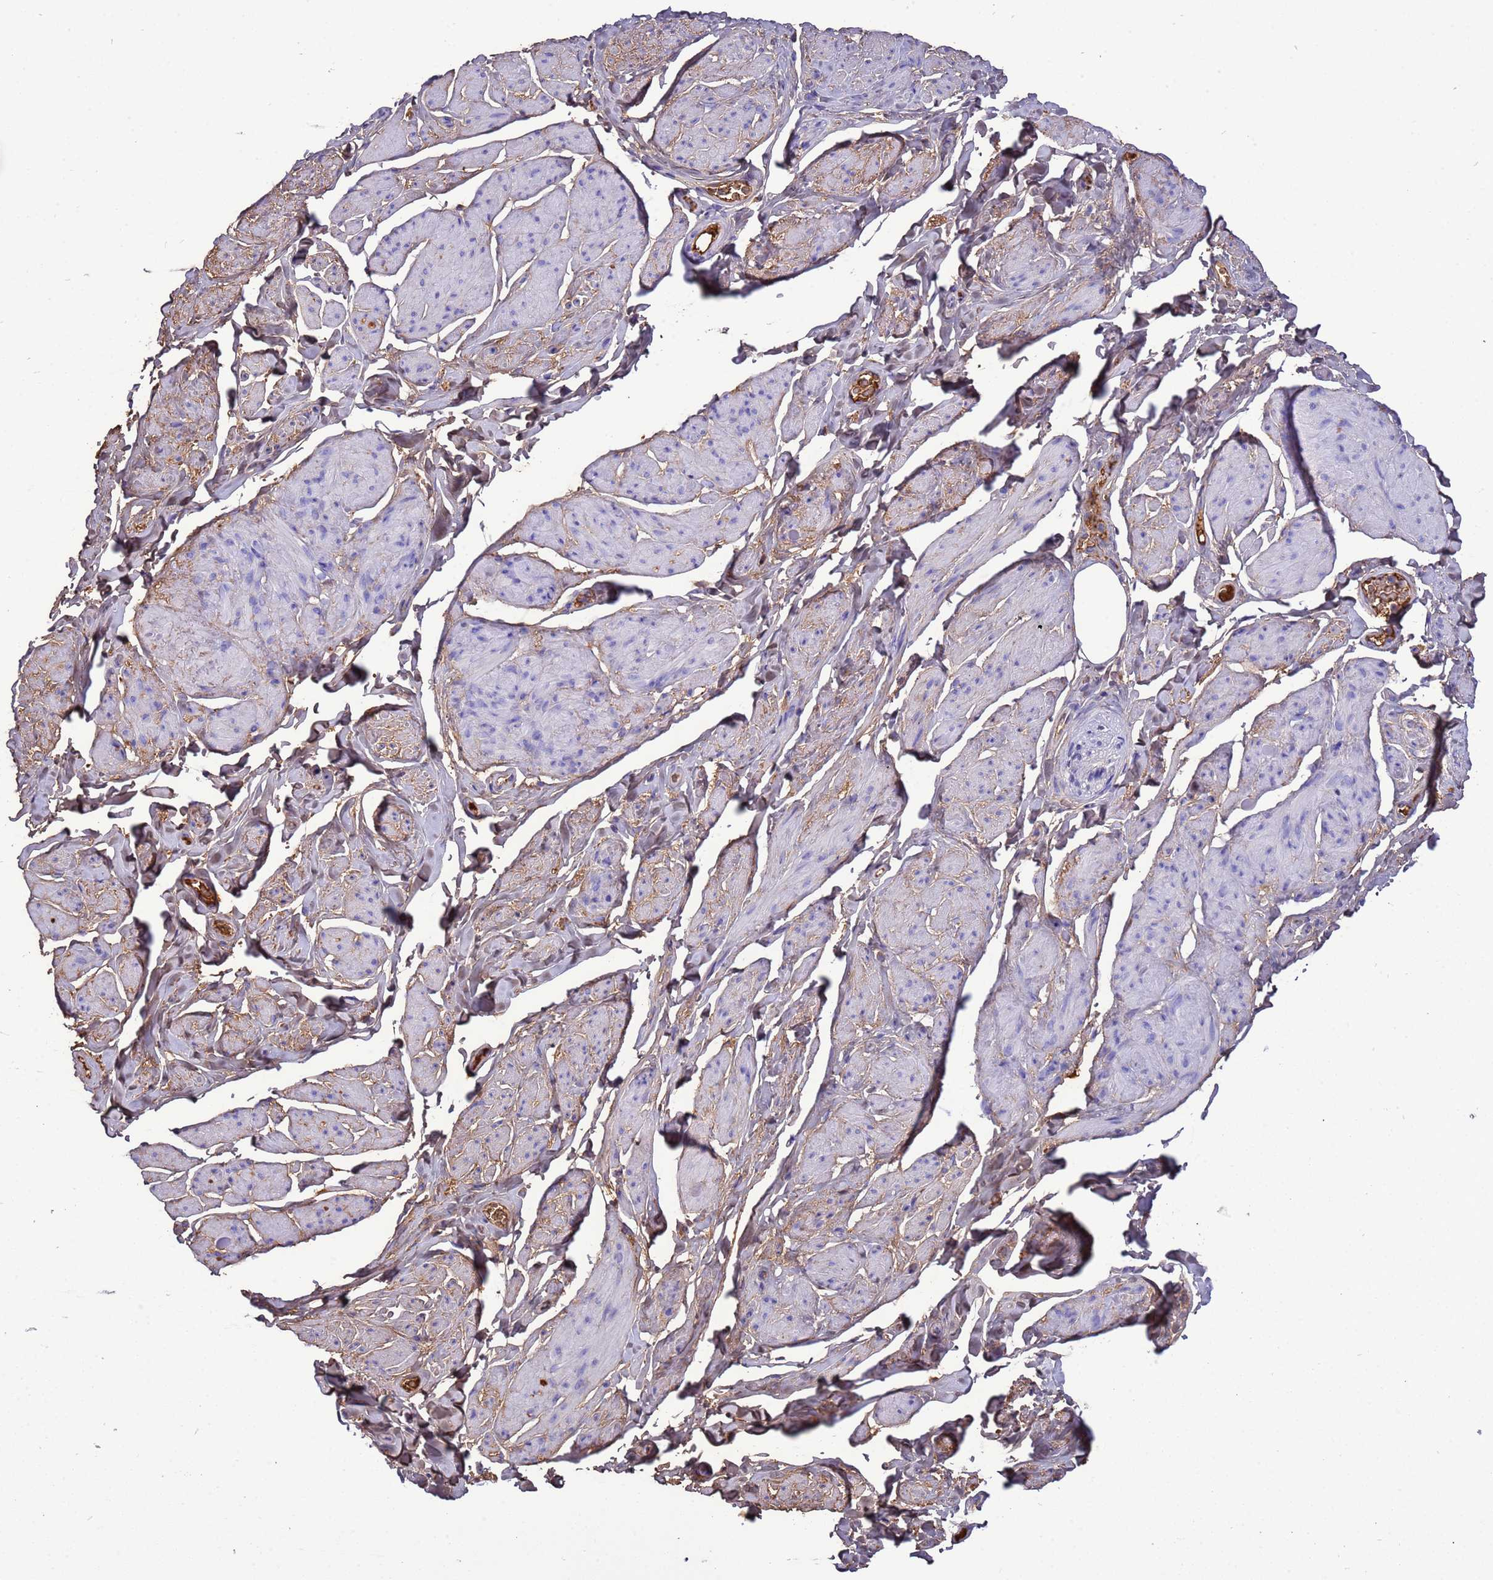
{"staining": {"intensity": "weak", "quantity": "25%-75%", "location": "cytoplasmic/membranous"}, "tissue": "smooth muscle", "cell_type": "Smooth muscle cells", "image_type": "normal", "snomed": [{"axis": "morphology", "description": "Normal tissue, NOS"}, {"axis": "topography", "description": "Smooth muscle"}, {"axis": "topography", "description": "Peripheral nerve tissue"}], "caption": "Brown immunohistochemical staining in unremarkable smooth muscle demonstrates weak cytoplasmic/membranous staining in approximately 25%-75% of smooth muscle cells.", "gene": "H1", "patient": {"sex": "male", "age": 69}}